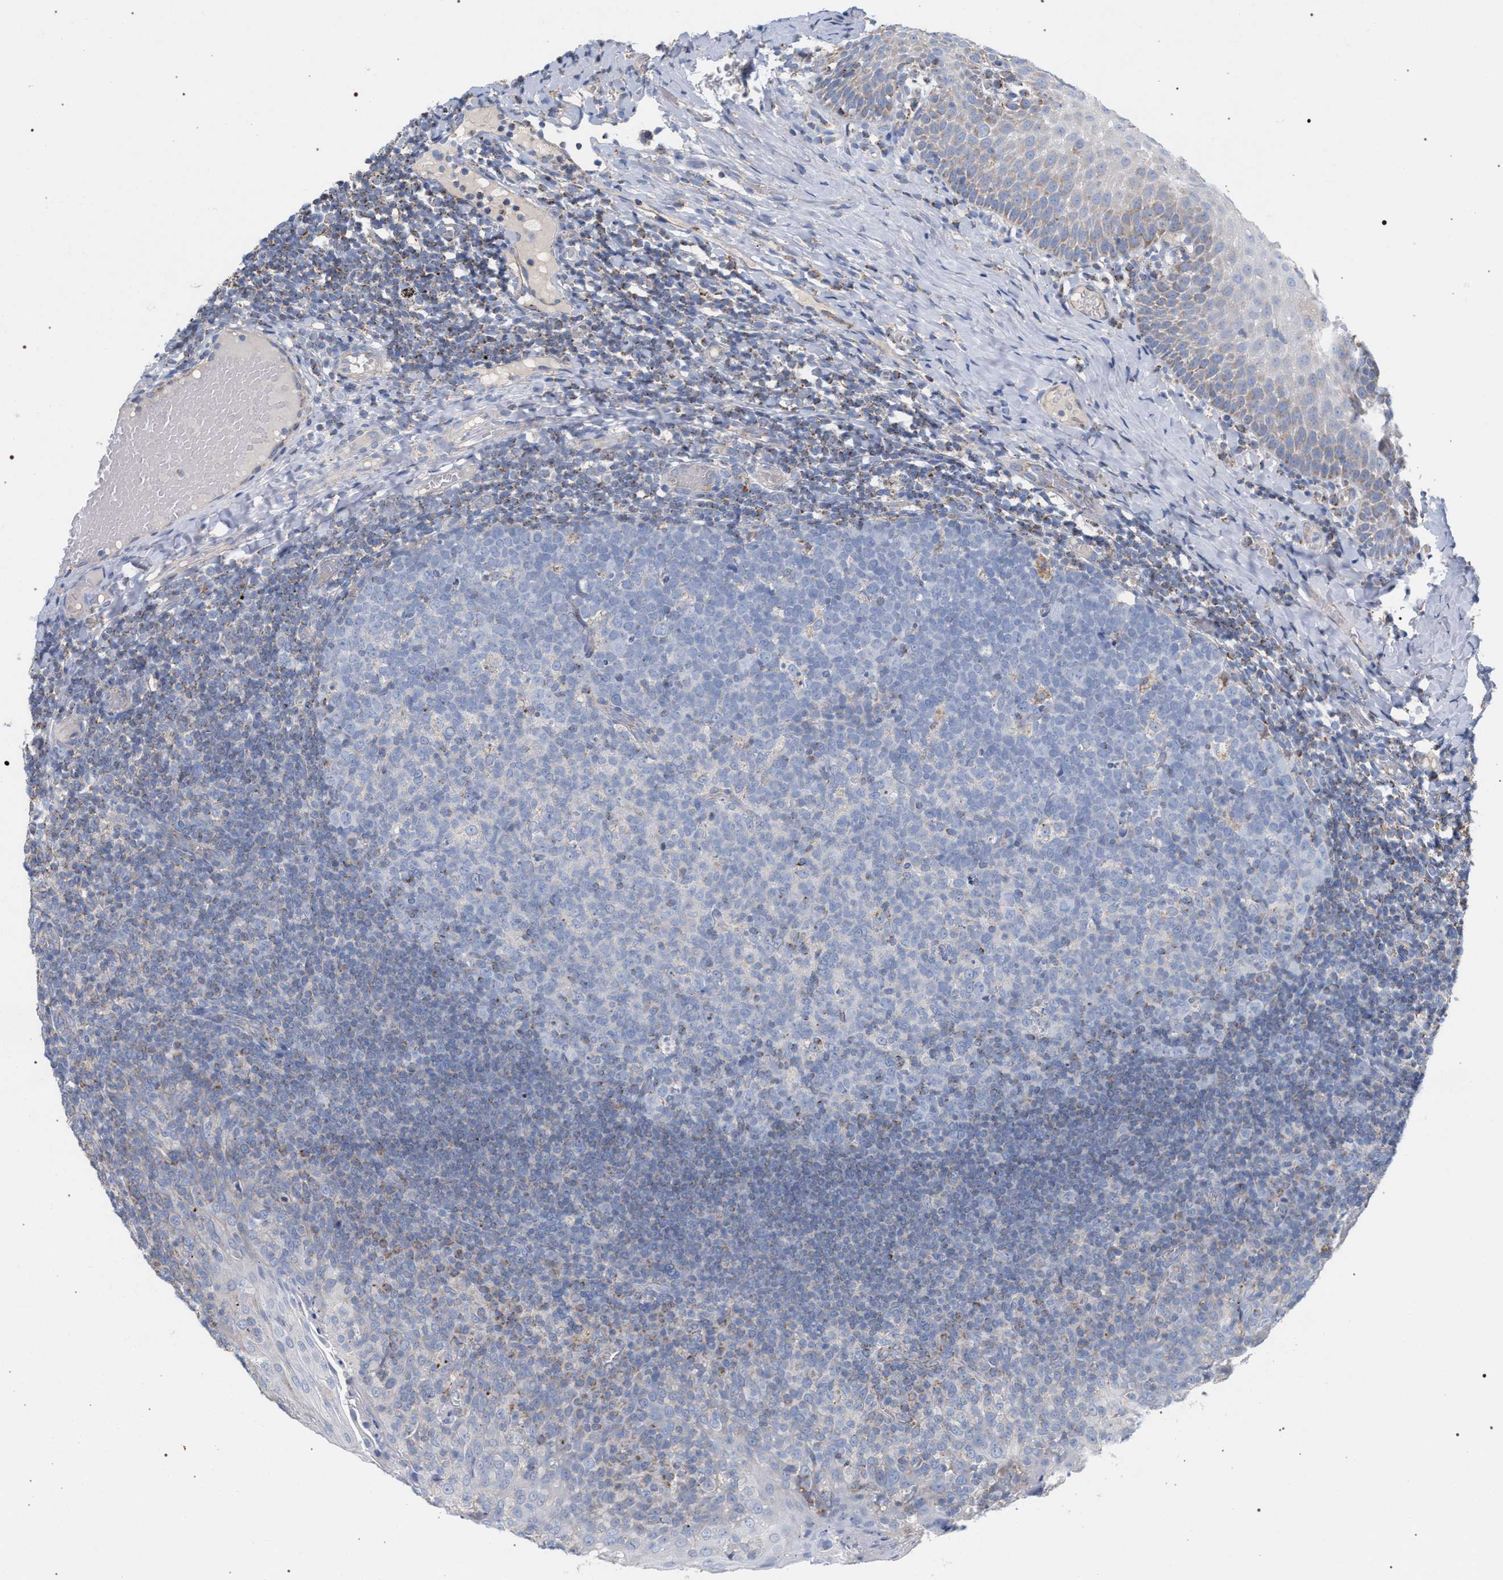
{"staining": {"intensity": "negative", "quantity": "none", "location": "none"}, "tissue": "tonsil", "cell_type": "Germinal center cells", "image_type": "normal", "snomed": [{"axis": "morphology", "description": "Normal tissue, NOS"}, {"axis": "topography", "description": "Tonsil"}], "caption": "High power microscopy photomicrograph of an immunohistochemistry (IHC) photomicrograph of normal tonsil, revealing no significant positivity in germinal center cells. (IHC, brightfield microscopy, high magnification).", "gene": "ECI2", "patient": {"sex": "female", "age": 19}}